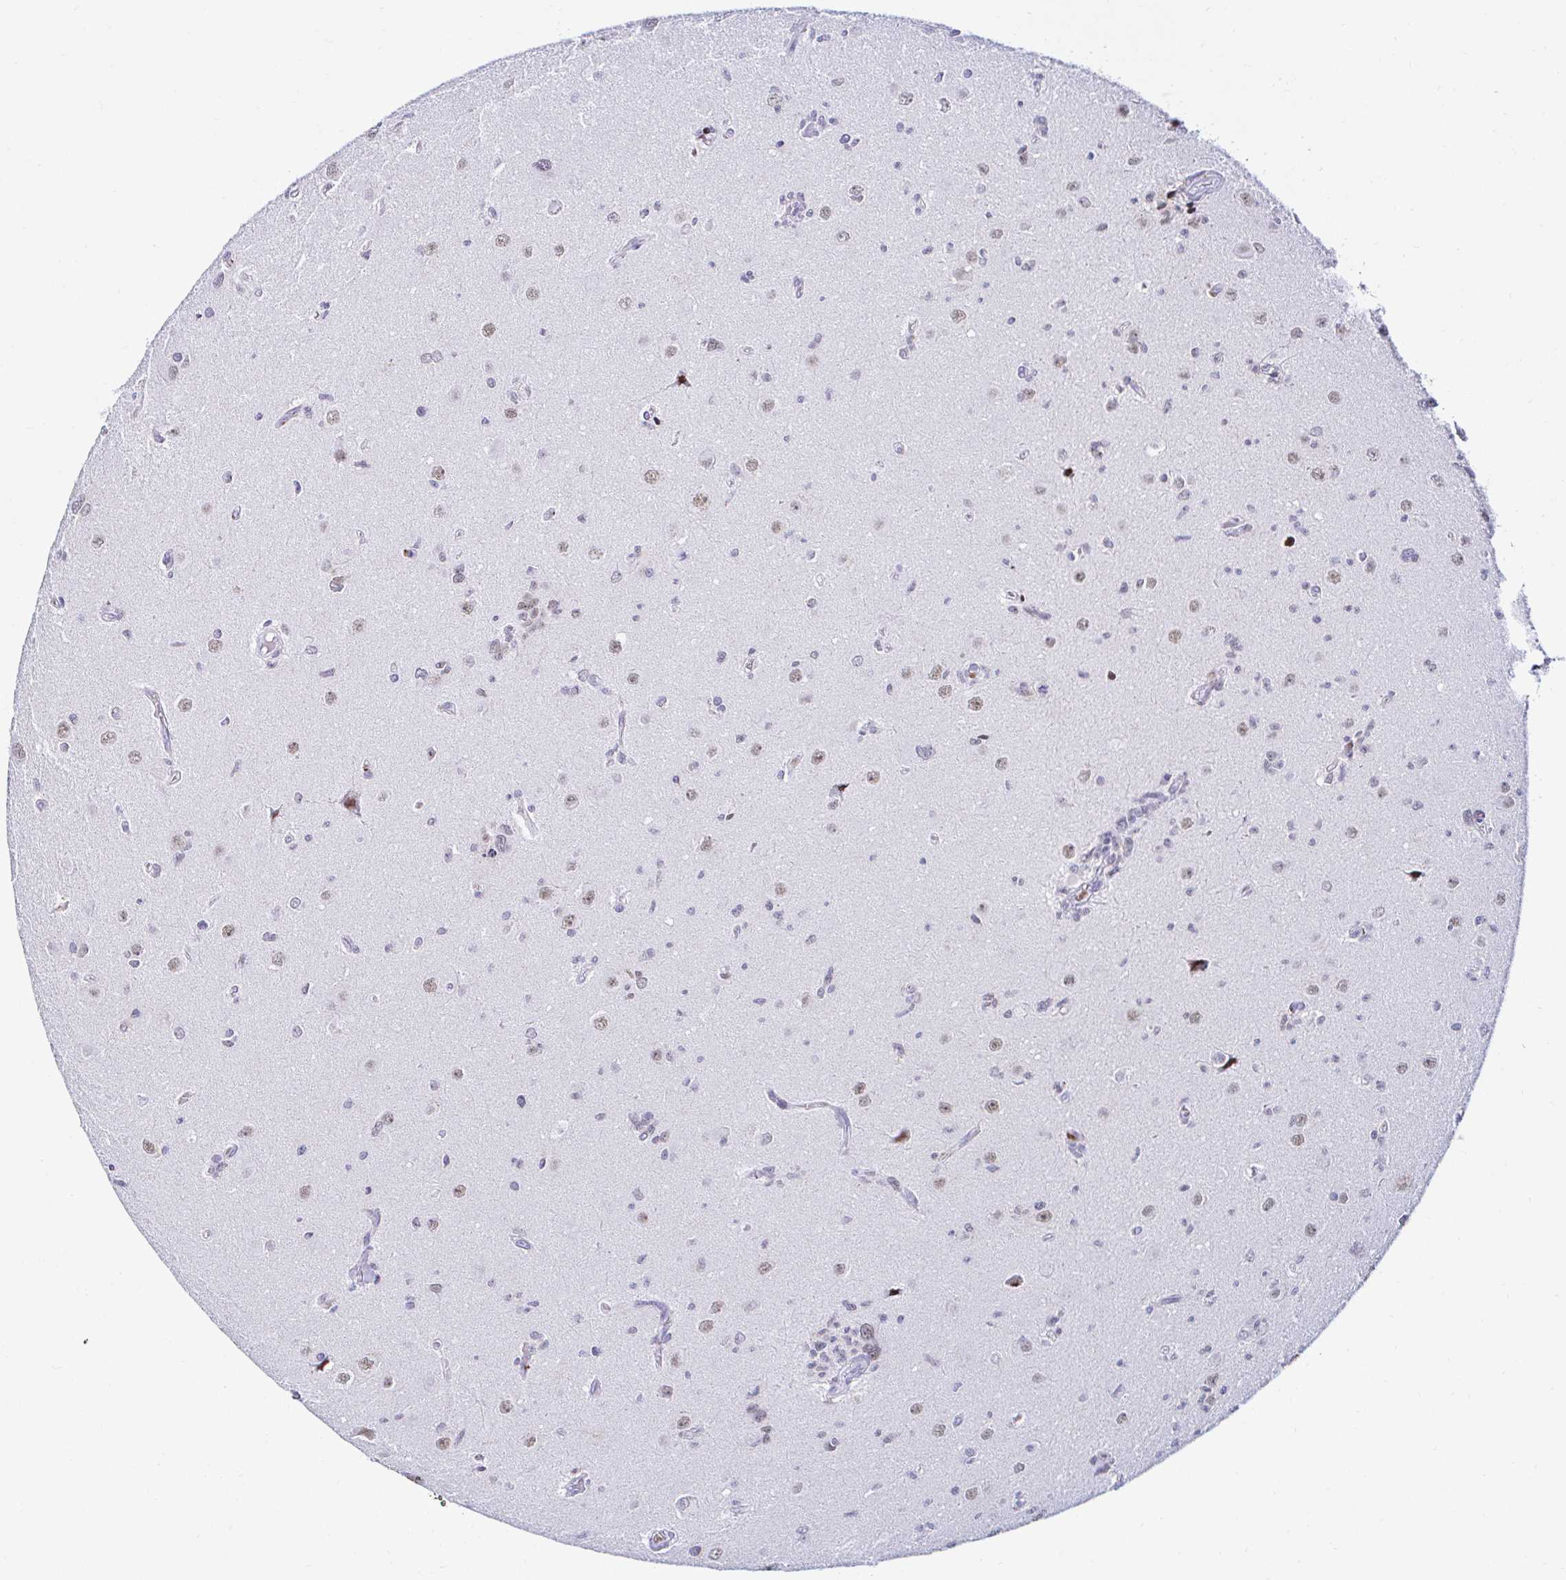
{"staining": {"intensity": "negative", "quantity": "none", "location": "none"}, "tissue": "glioma", "cell_type": "Tumor cells", "image_type": "cancer", "snomed": [{"axis": "morphology", "description": "Glioma, malignant, High grade"}, {"axis": "topography", "description": "Brain"}], "caption": "There is no significant staining in tumor cells of glioma.", "gene": "CYBB", "patient": {"sex": "male", "age": 67}}